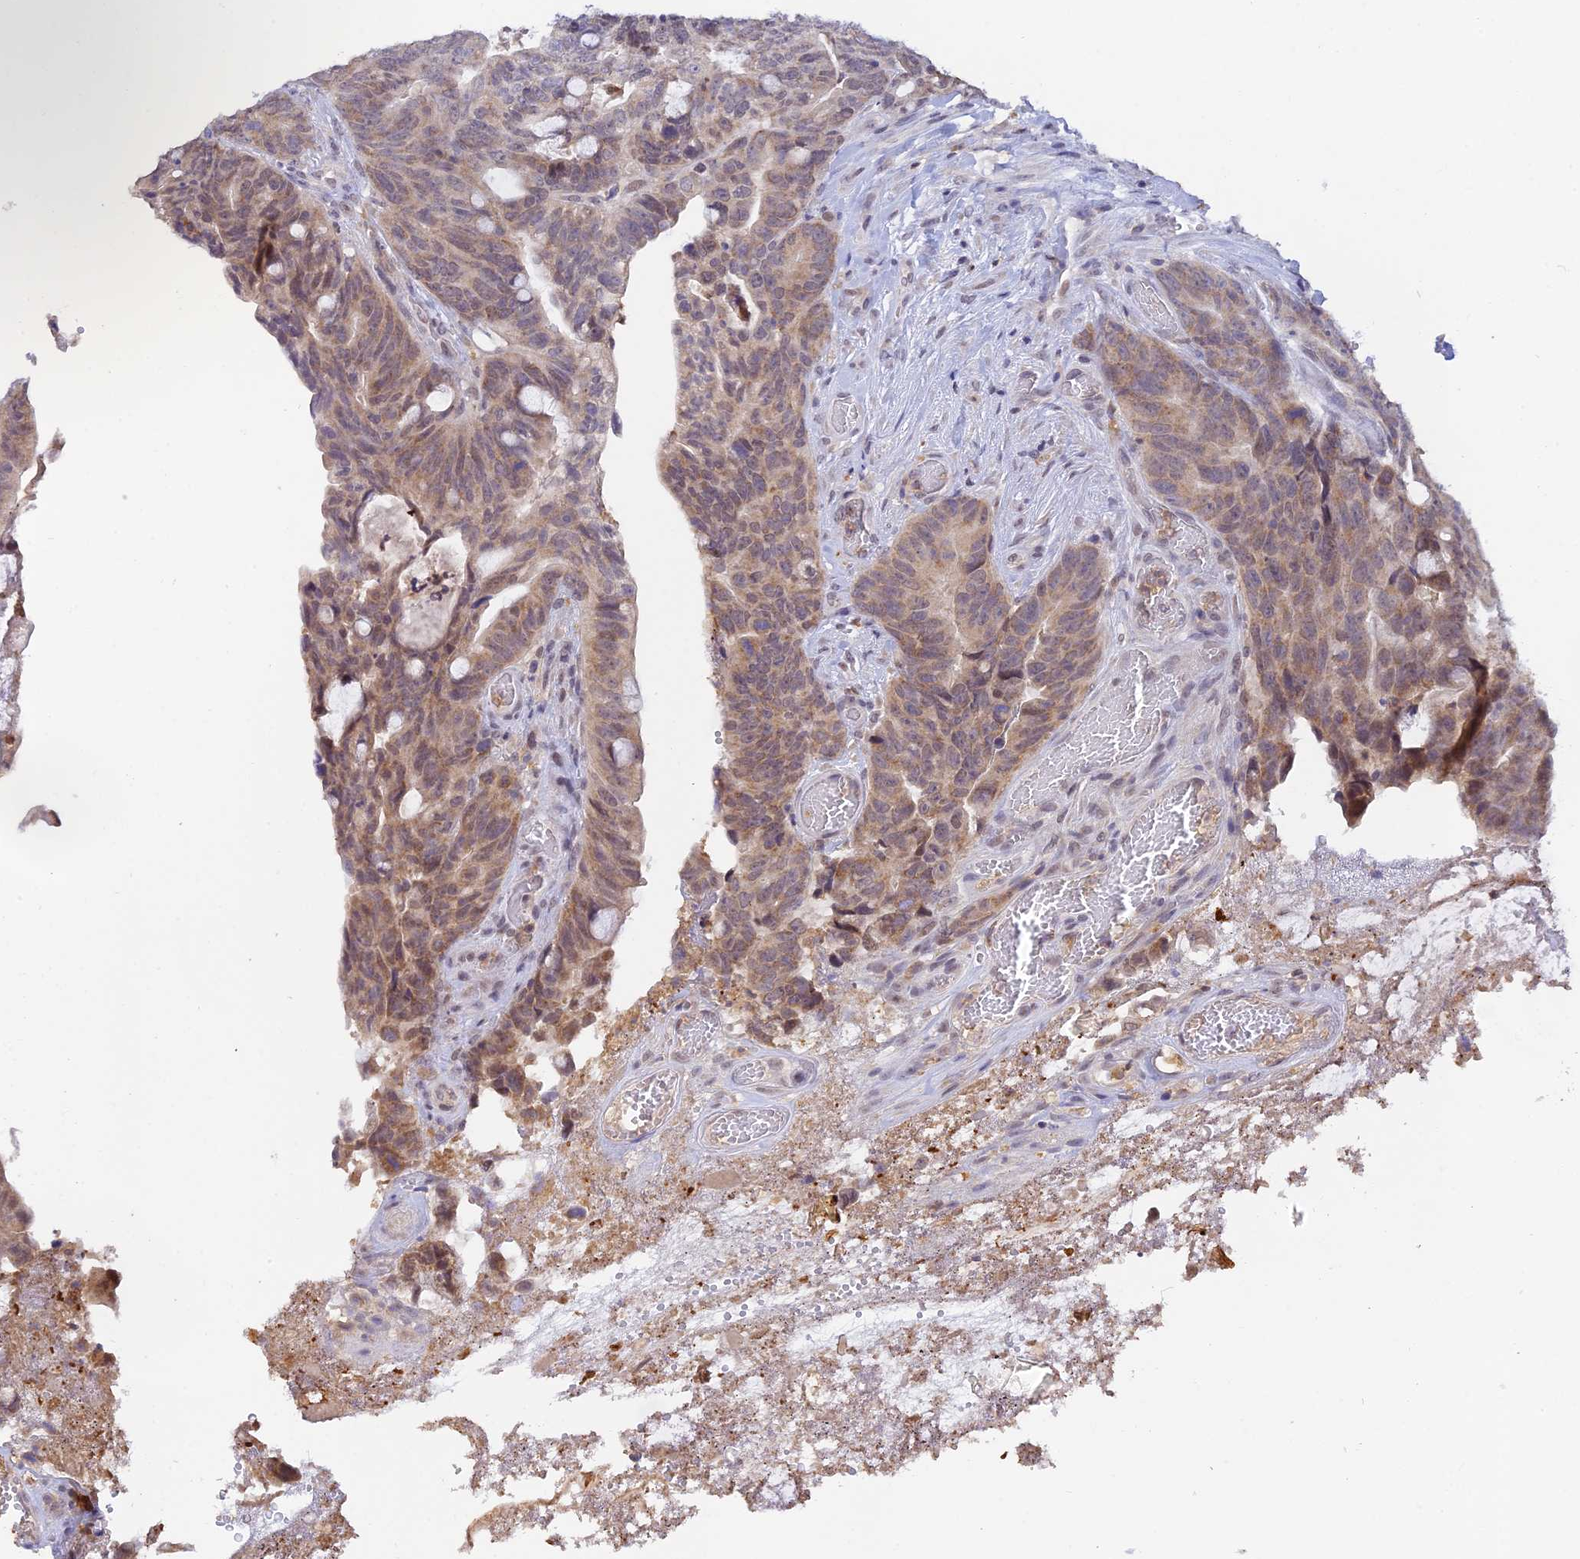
{"staining": {"intensity": "weak", "quantity": "25%-75%", "location": "cytoplasmic/membranous,nuclear"}, "tissue": "colorectal cancer", "cell_type": "Tumor cells", "image_type": "cancer", "snomed": [{"axis": "morphology", "description": "Adenocarcinoma, NOS"}, {"axis": "topography", "description": "Colon"}], "caption": "IHC (DAB) staining of human colorectal cancer shows weak cytoplasmic/membranous and nuclear protein expression in about 25%-75% of tumor cells.", "gene": "PEX16", "patient": {"sex": "female", "age": 82}}